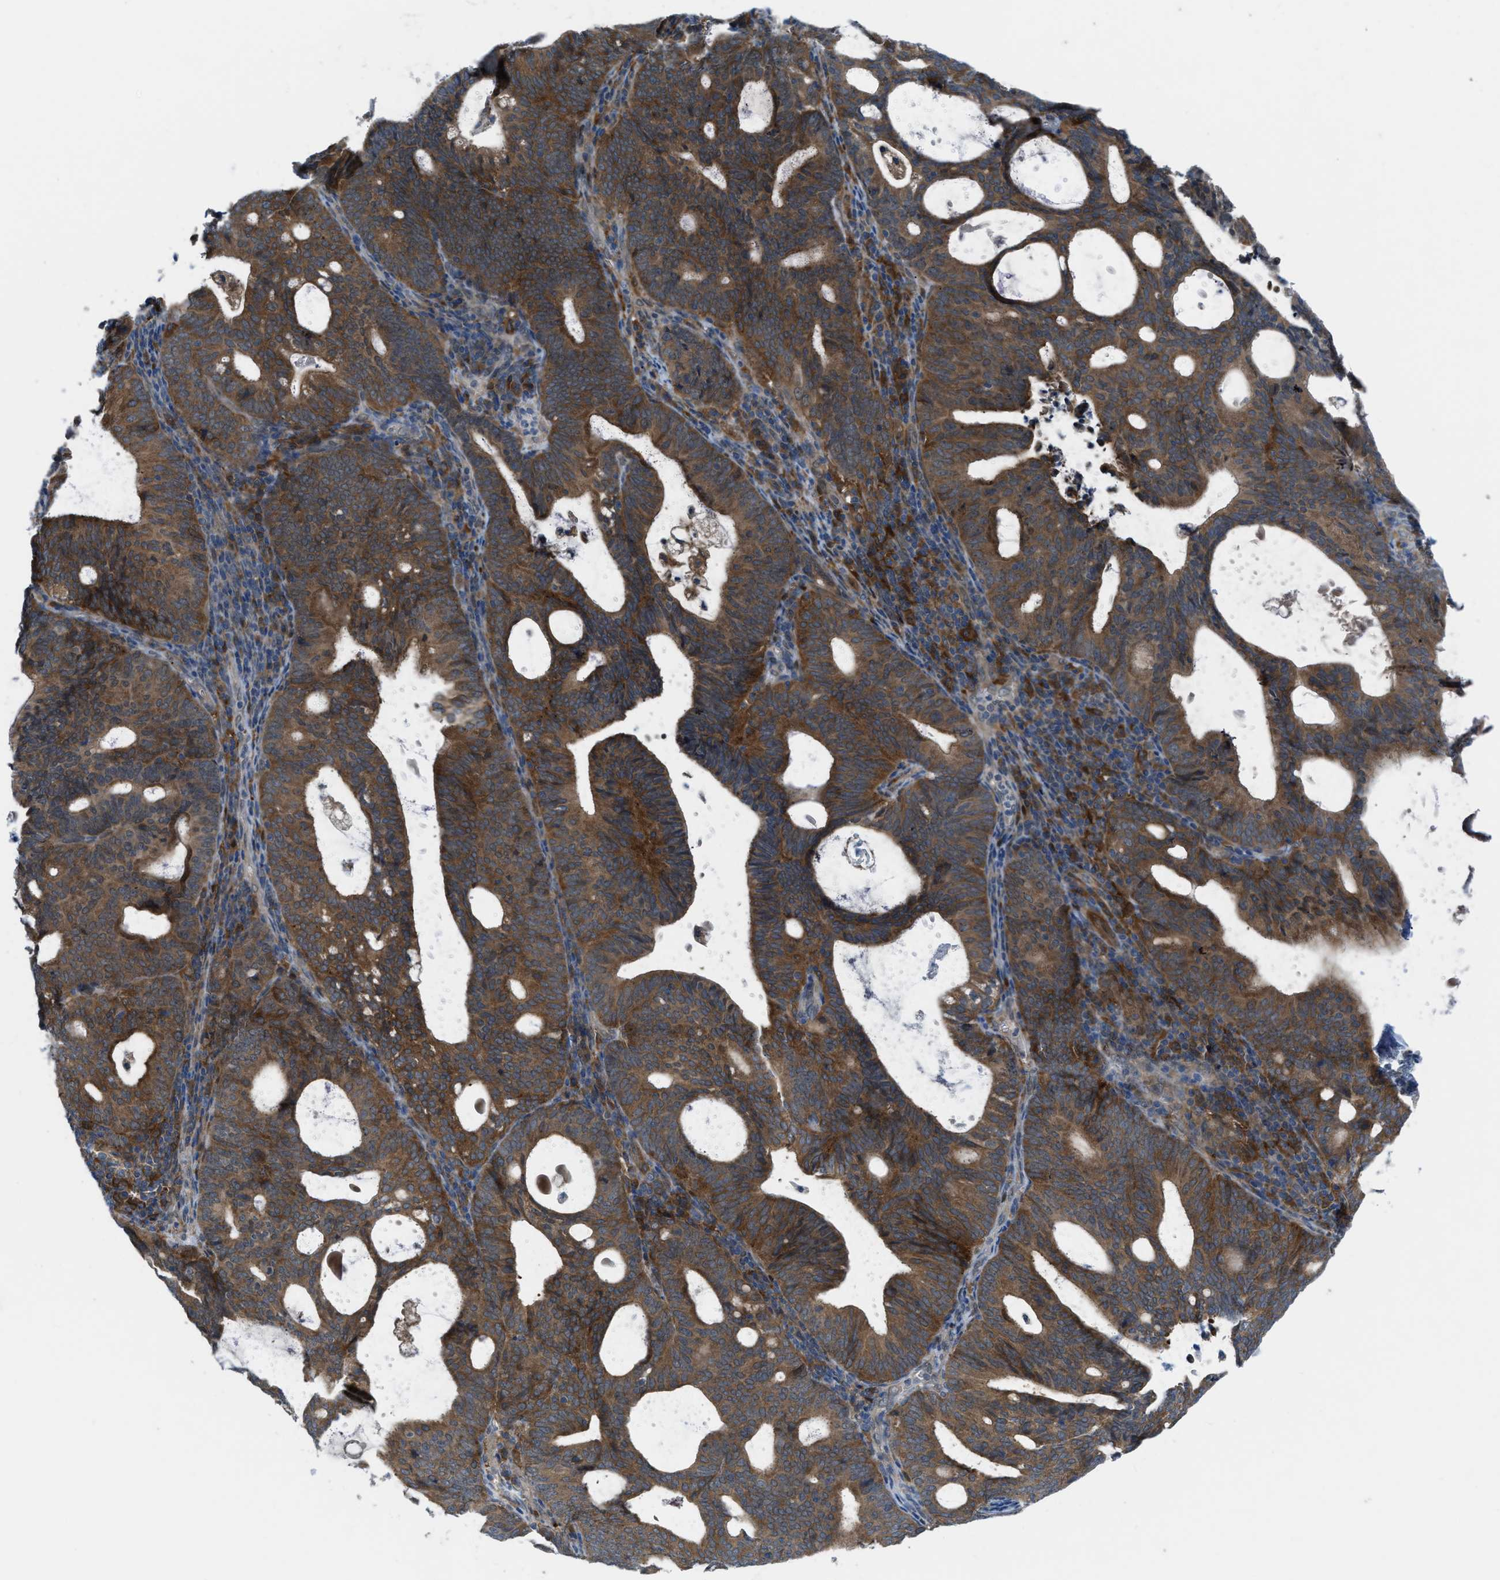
{"staining": {"intensity": "strong", "quantity": ">75%", "location": "cytoplasmic/membranous"}, "tissue": "endometrial cancer", "cell_type": "Tumor cells", "image_type": "cancer", "snomed": [{"axis": "morphology", "description": "Adenocarcinoma, NOS"}, {"axis": "topography", "description": "Uterus"}], "caption": "IHC of endometrial cancer exhibits high levels of strong cytoplasmic/membranous positivity in about >75% of tumor cells.", "gene": "BAZ2B", "patient": {"sex": "female", "age": 83}}